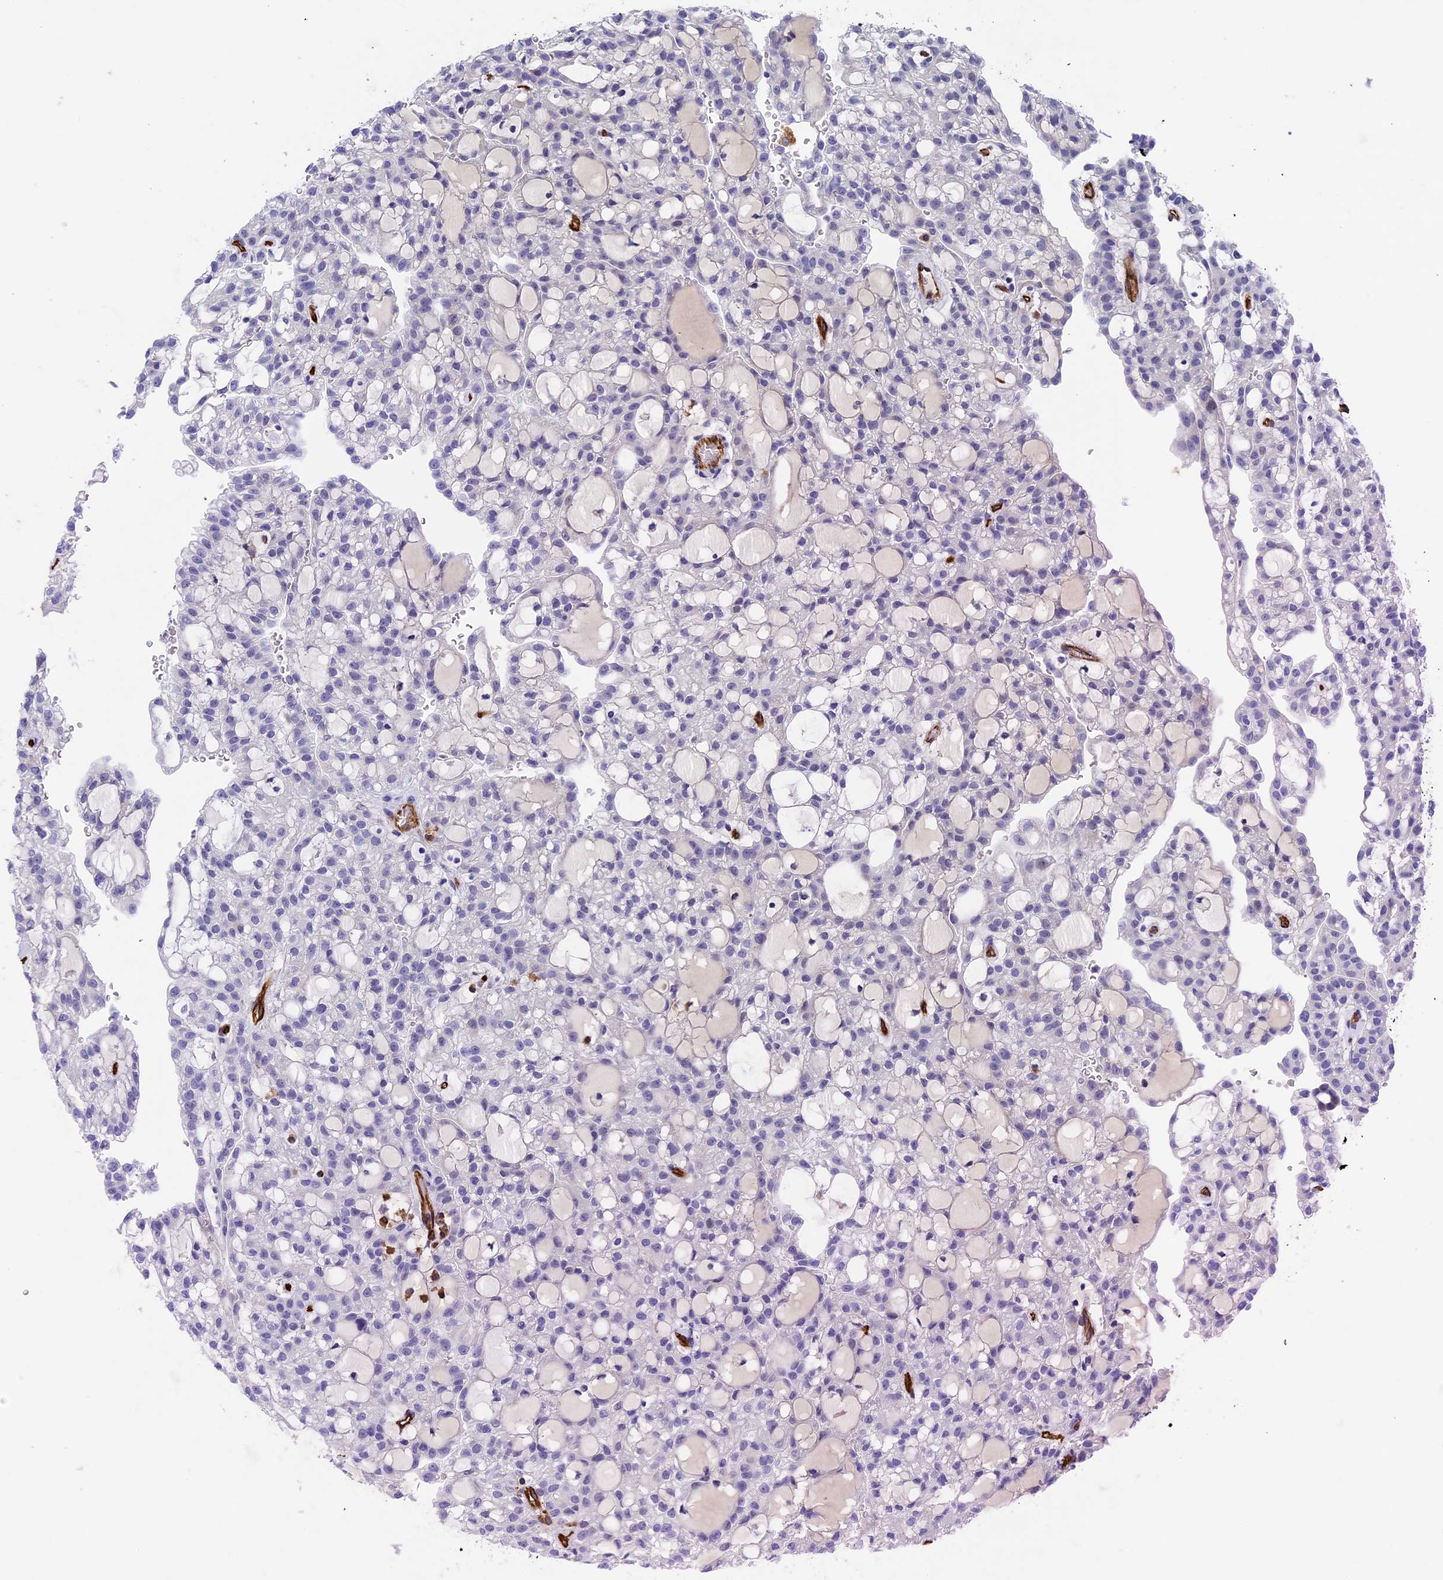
{"staining": {"intensity": "negative", "quantity": "none", "location": "none"}, "tissue": "renal cancer", "cell_type": "Tumor cells", "image_type": "cancer", "snomed": [{"axis": "morphology", "description": "Adenocarcinoma, NOS"}, {"axis": "topography", "description": "Kidney"}], "caption": "Human renal cancer (adenocarcinoma) stained for a protein using IHC shows no positivity in tumor cells.", "gene": "INSYN1", "patient": {"sex": "male", "age": 63}}